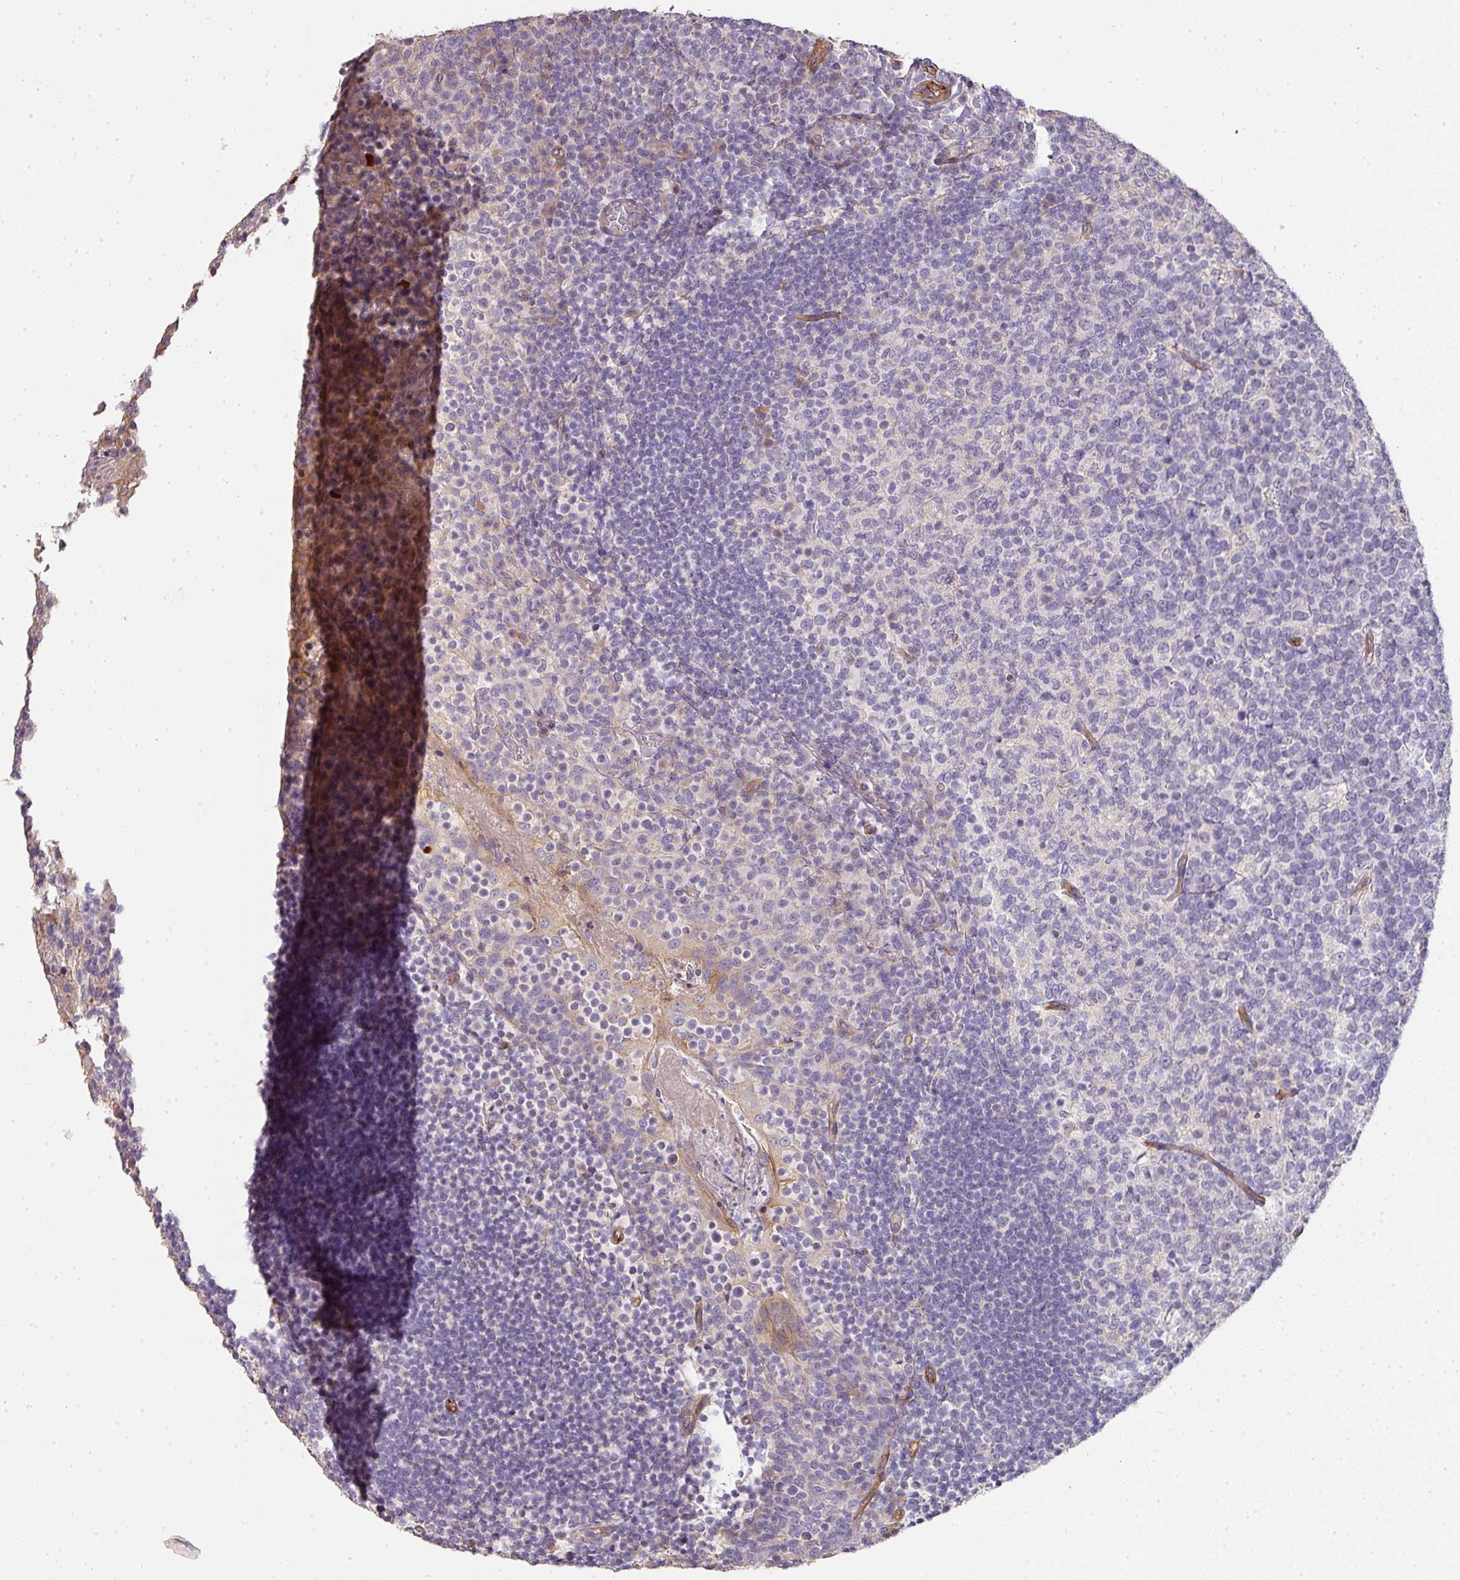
{"staining": {"intensity": "negative", "quantity": "none", "location": "none"}, "tissue": "tonsil", "cell_type": "Germinal center cells", "image_type": "normal", "snomed": [{"axis": "morphology", "description": "Normal tissue, NOS"}, {"axis": "topography", "description": "Tonsil"}], "caption": "The image displays no significant positivity in germinal center cells of tonsil.", "gene": "PCDH1", "patient": {"sex": "female", "age": 10}}